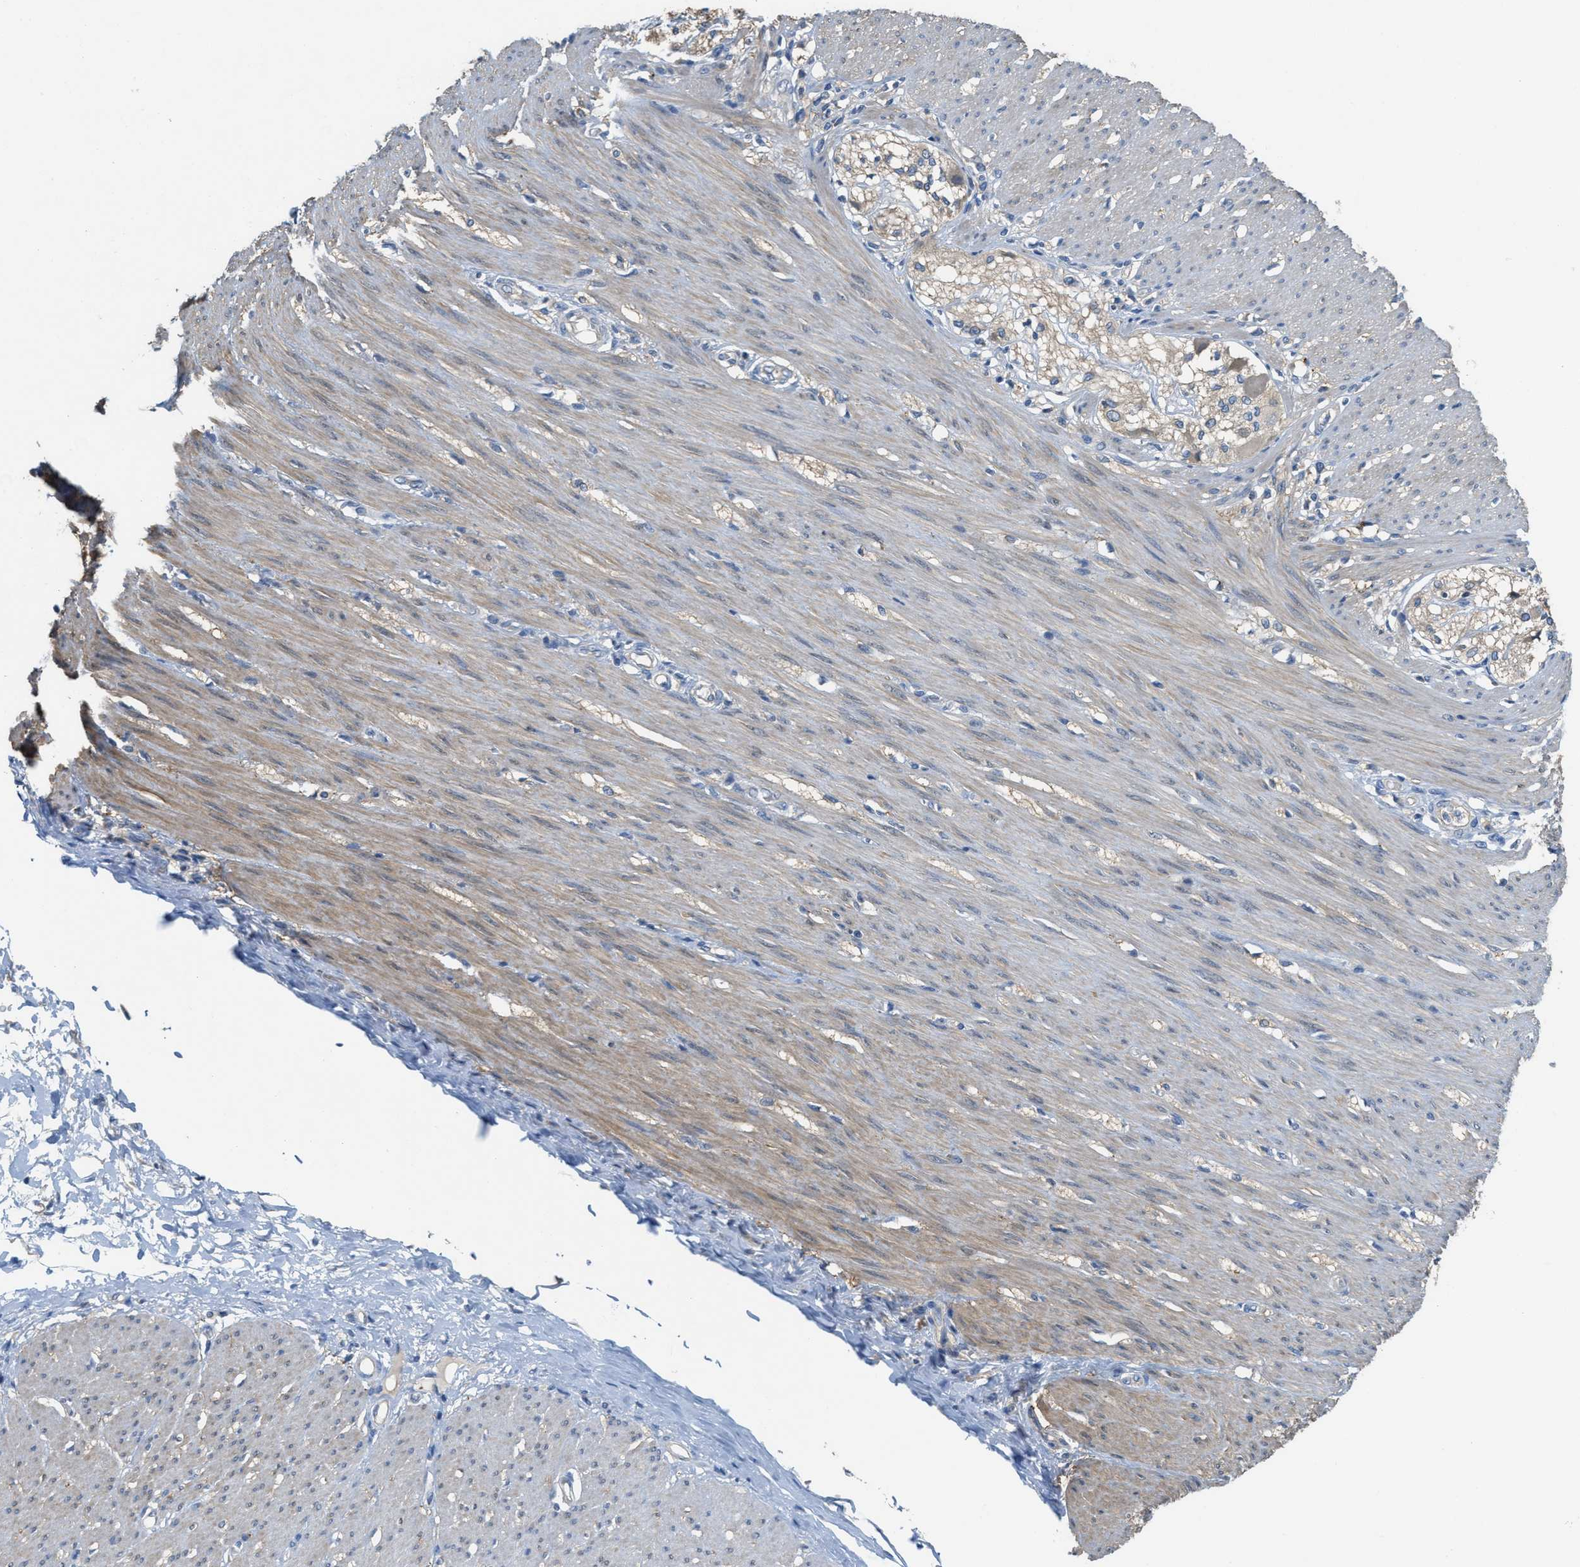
{"staining": {"intensity": "negative", "quantity": "none", "location": "none"}, "tissue": "adipose tissue", "cell_type": "Adipocytes", "image_type": "normal", "snomed": [{"axis": "morphology", "description": "Normal tissue, NOS"}, {"axis": "morphology", "description": "Adenocarcinoma, NOS"}, {"axis": "topography", "description": "Colon"}, {"axis": "topography", "description": "Peripheral nerve tissue"}], "caption": "DAB immunohistochemical staining of benign adipose tissue exhibits no significant positivity in adipocytes.", "gene": "UBA5", "patient": {"sex": "male", "age": 14}}